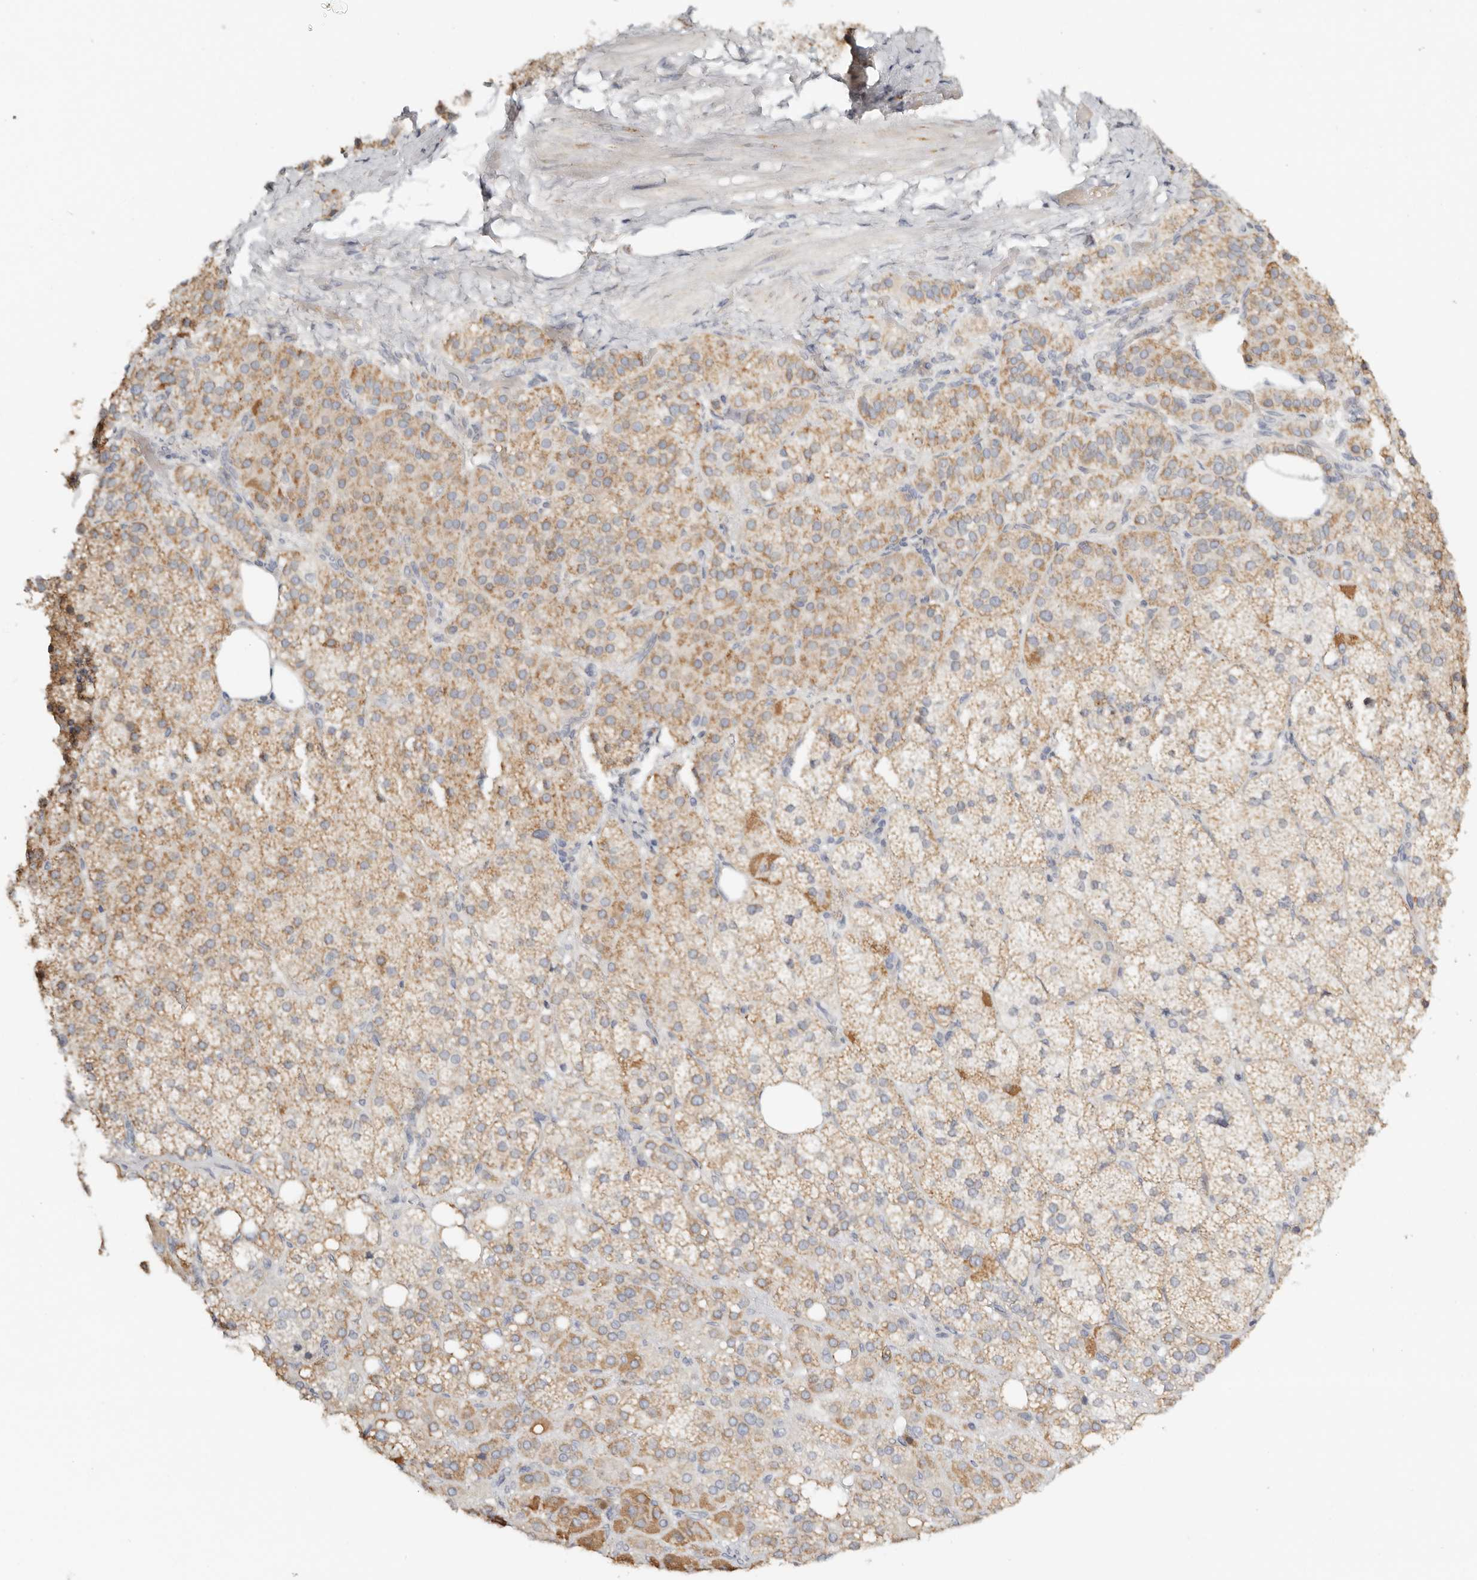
{"staining": {"intensity": "moderate", "quantity": ">75%", "location": "cytoplasmic/membranous"}, "tissue": "adrenal gland", "cell_type": "Glandular cells", "image_type": "normal", "snomed": [{"axis": "morphology", "description": "Normal tissue, NOS"}, {"axis": "topography", "description": "Adrenal gland"}], "caption": "Immunohistochemistry photomicrograph of benign adrenal gland: adrenal gland stained using IHC demonstrates medium levels of moderate protein expression localized specifically in the cytoplasmic/membranous of glandular cells, appearing as a cytoplasmic/membranous brown color.", "gene": "KDF1", "patient": {"sex": "female", "age": 59}}